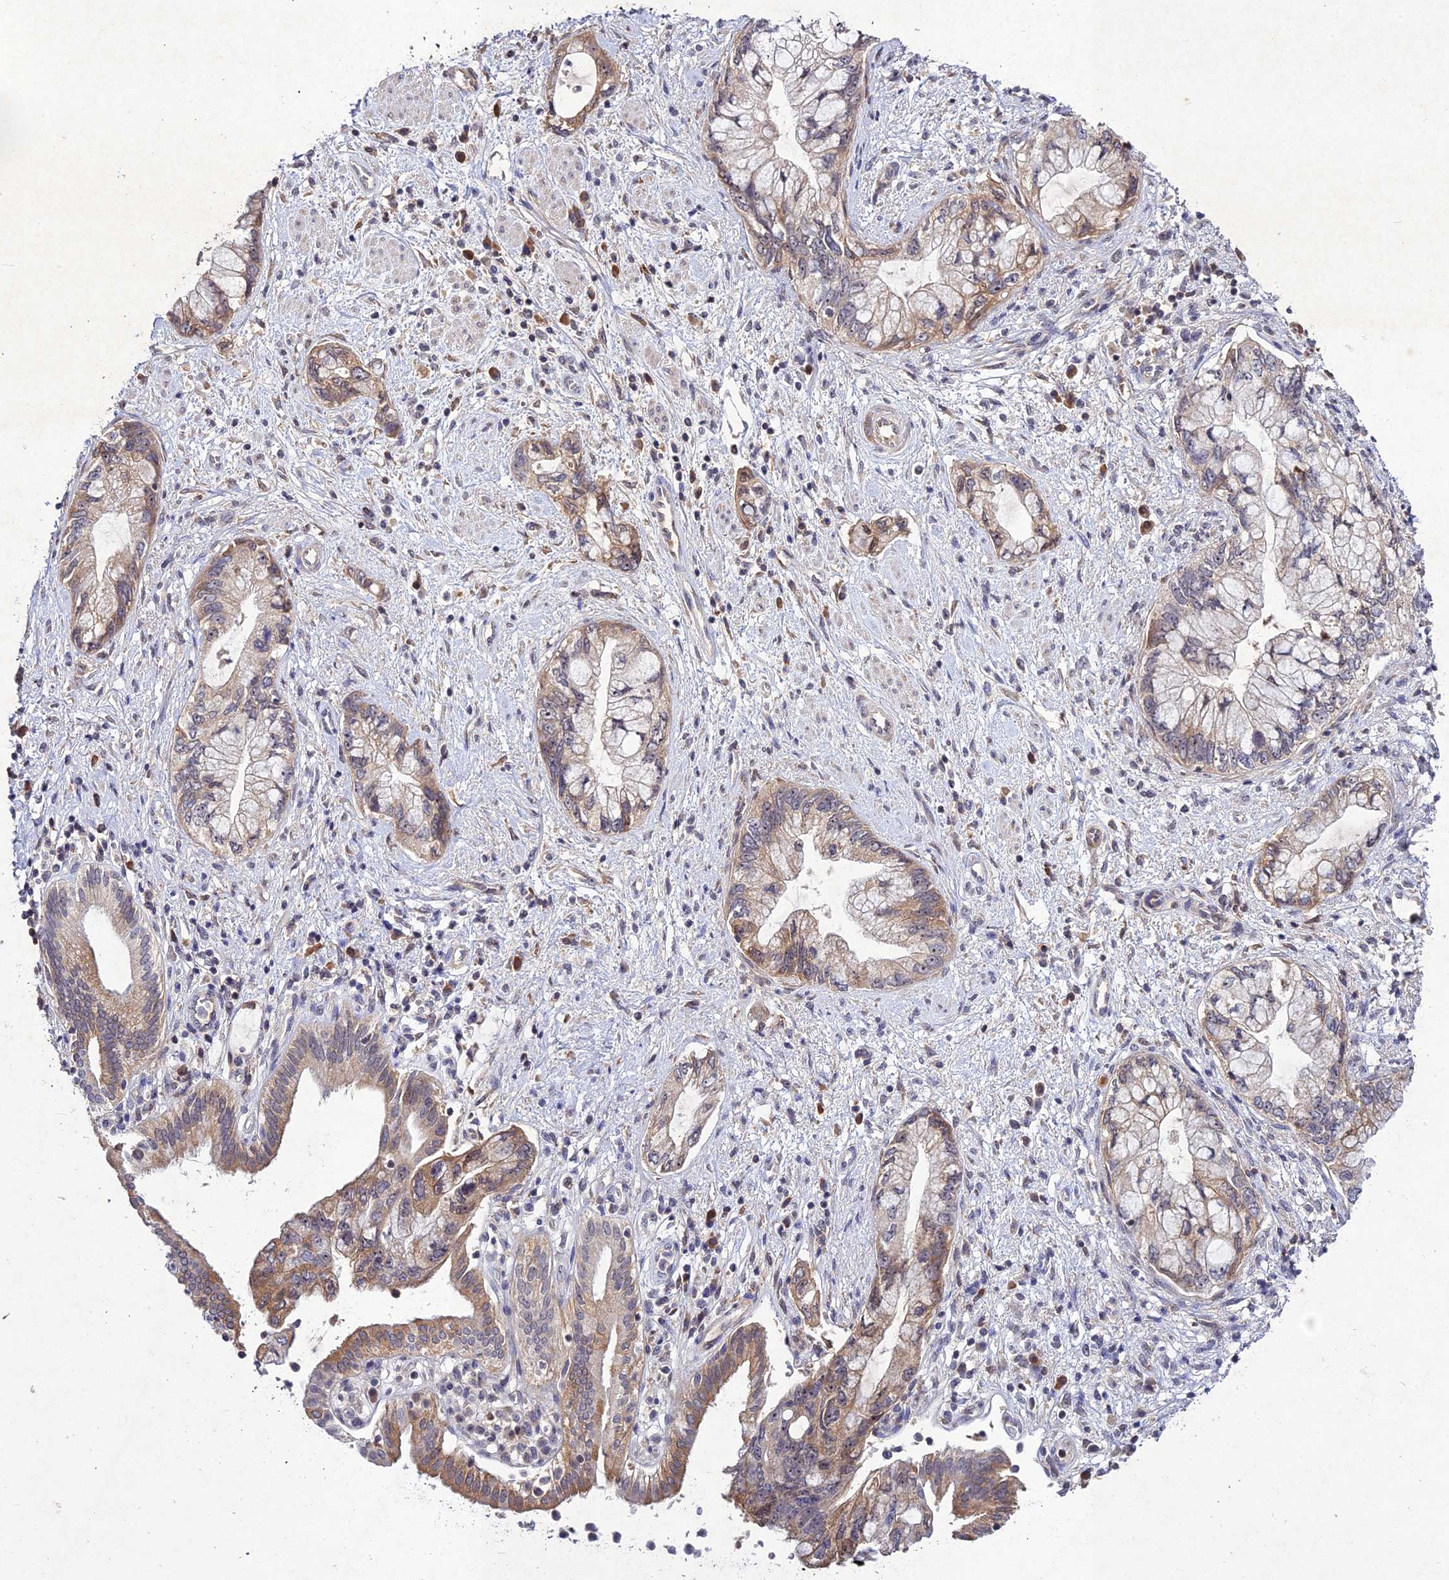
{"staining": {"intensity": "weak", "quantity": "25%-75%", "location": "cytoplasmic/membranous"}, "tissue": "pancreatic cancer", "cell_type": "Tumor cells", "image_type": "cancer", "snomed": [{"axis": "morphology", "description": "Adenocarcinoma, NOS"}, {"axis": "topography", "description": "Pancreas"}], "caption": "Immunohistochemical staining of adenocarcinoma (pancreatic) displays low levels of weak cytoplasmic/membranous protein expression in about 25%-75% of tumor cells.", "gene": "CHST5", "patient": {"sex": "female", "age": 73}}